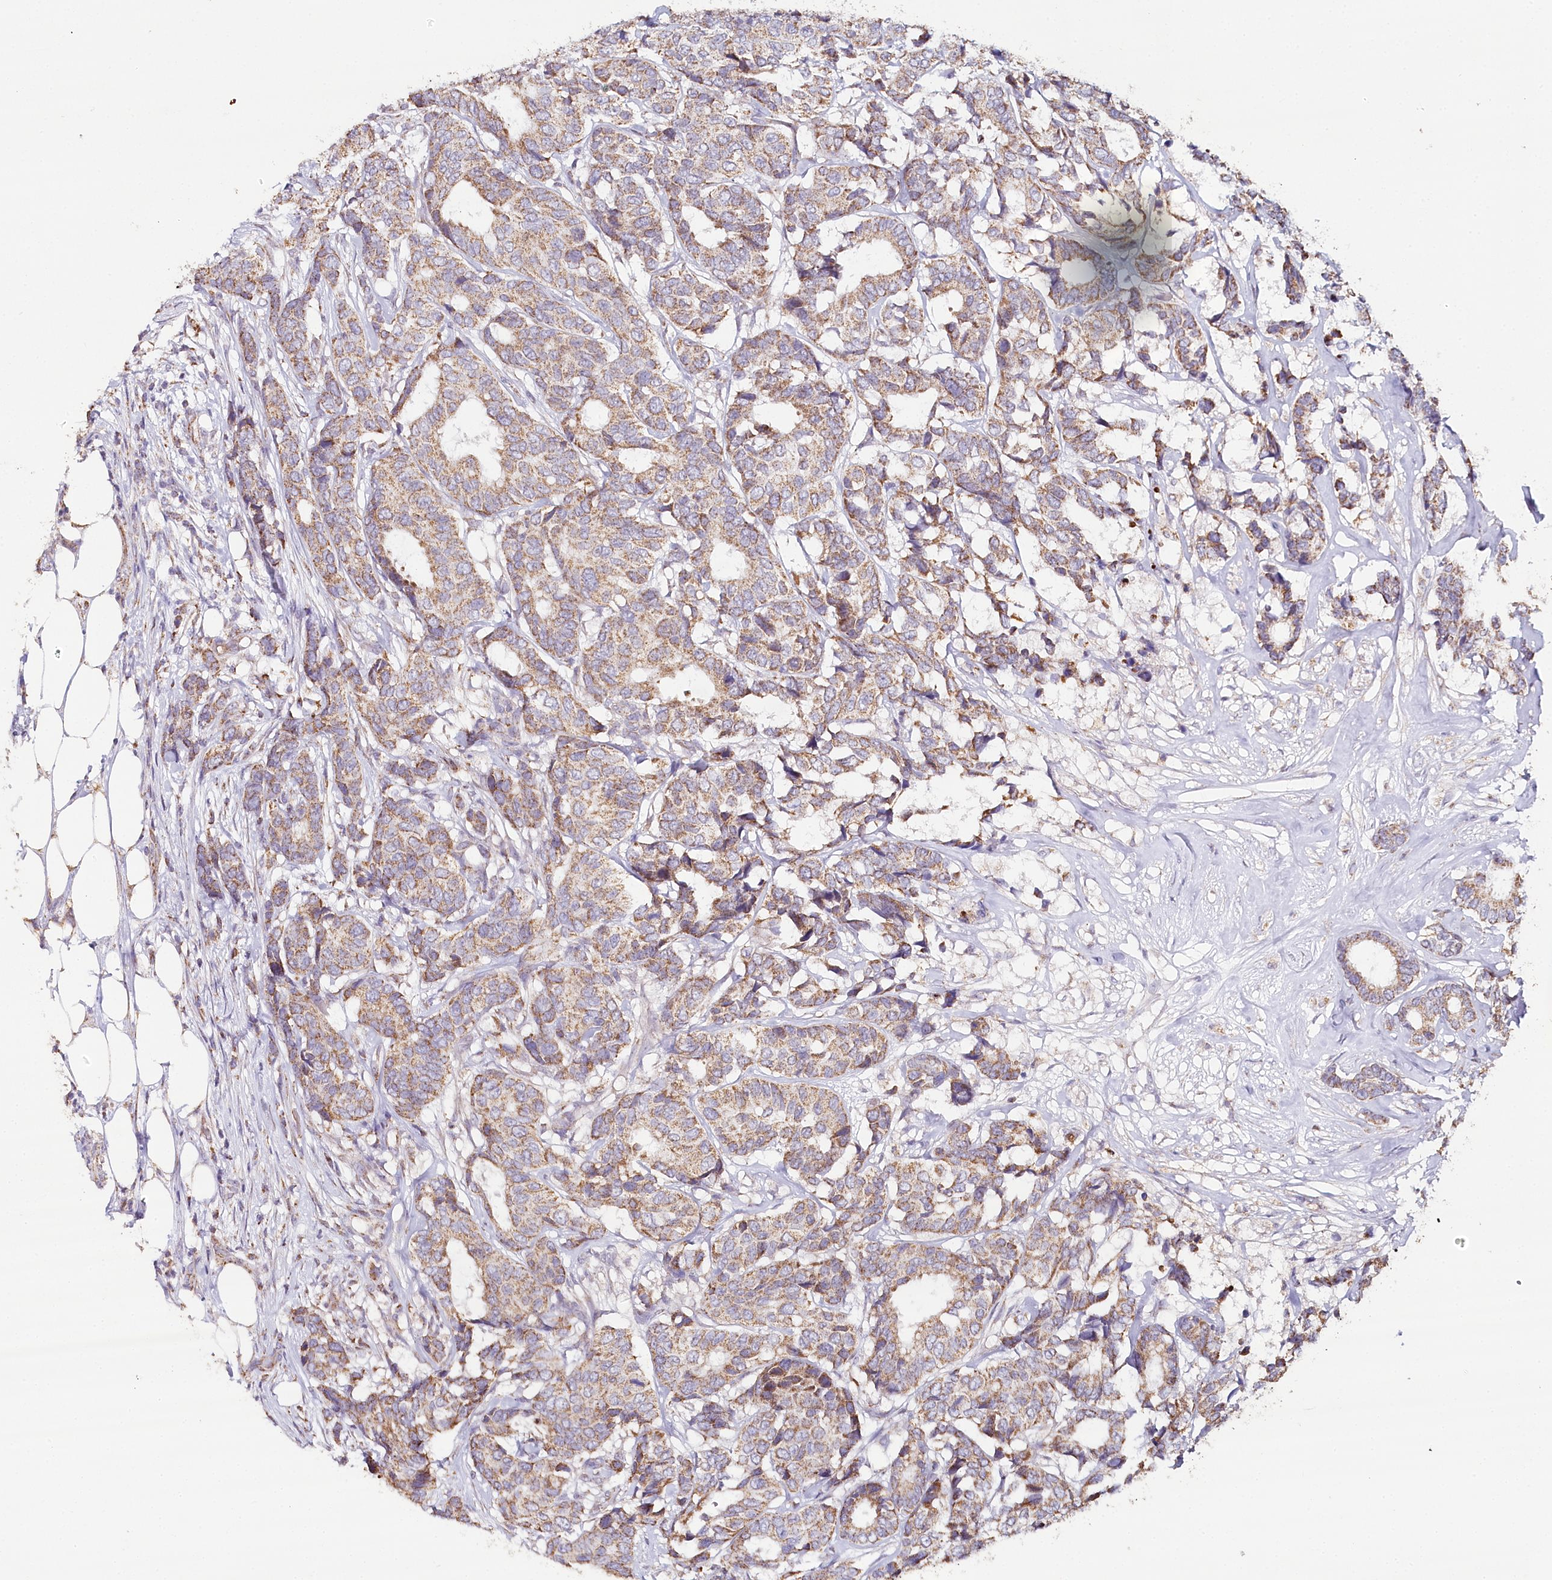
{"staining": {"intensity": "moderate", "quantity": ">75%", "location": "cytoplasmic/membranous"}, "tissue": "breast cancer", "cell_type": "Tumor cells", "image_type": "cancer", "snomed": [{"axis": "morphology", "description": "Duct carcinoma"}, {"axis": "topography", "description": "Breast"}], "caption": "IHC (DAB) staining of human infiltrating ductal carcinoma (breast) reveals moderate cytoplasmic/membranous protein staining in approximately >75% of tumor cells.", "gene": "MMP25", "patient": {"sex": "female", "age": 87}}